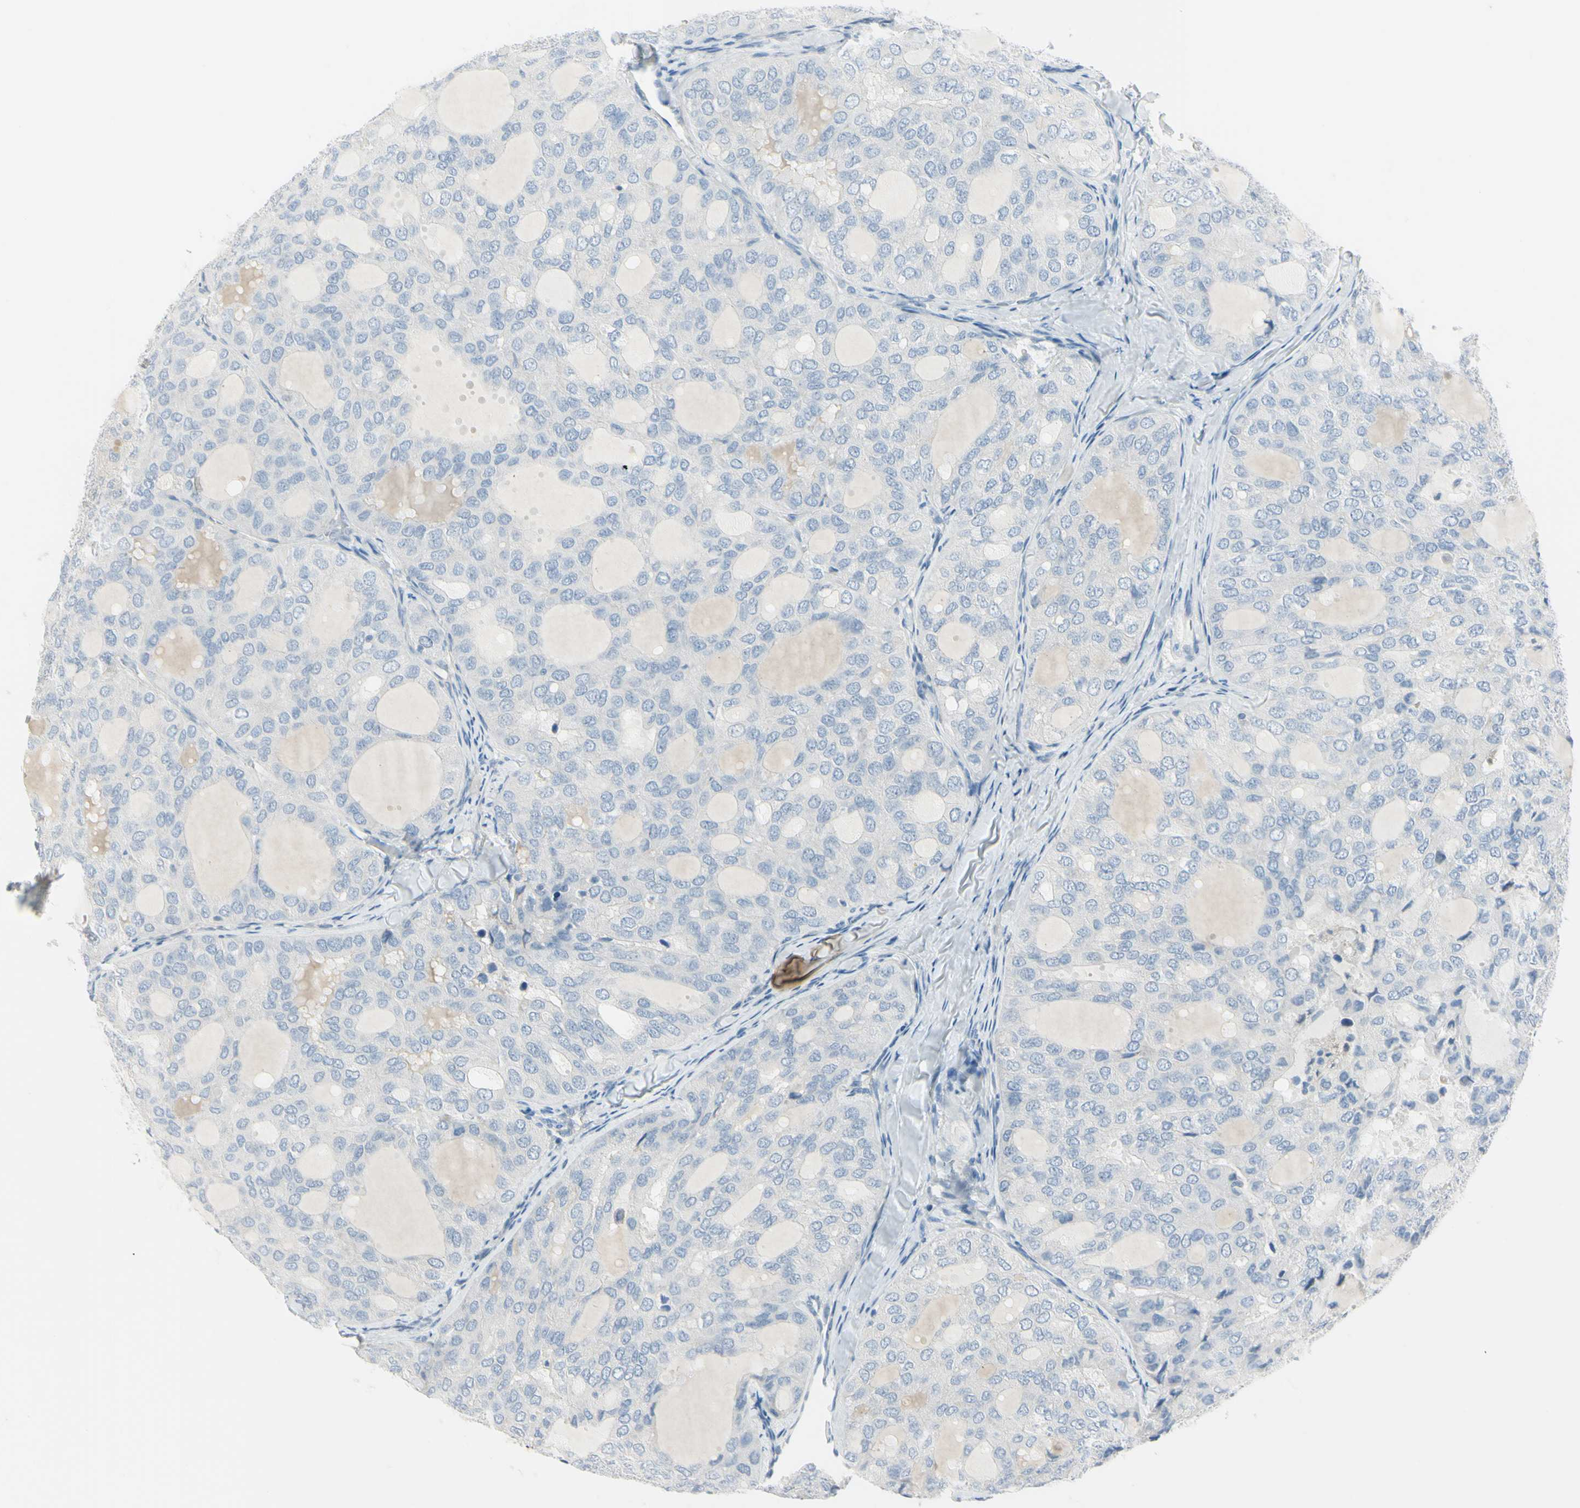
{"staining": {"intensity": "negative", "quantity": "none", "location": "none"}, "tissue": "thyroid cancer", "cell_type": "Tumor cells", "image_type": "cancer", "snomed": [{"axis": "morphology", "description": "Follicular adenoma carcinoma, NOS"}, {"axis": "topography", "description": "Thyroid gland"}], "caption": "This is an IHC micrograph of thyroid cancer. There is no positivity in tumor cells.", "gene": "ASB9", "patient": {"sex": "male", "age": 75}}